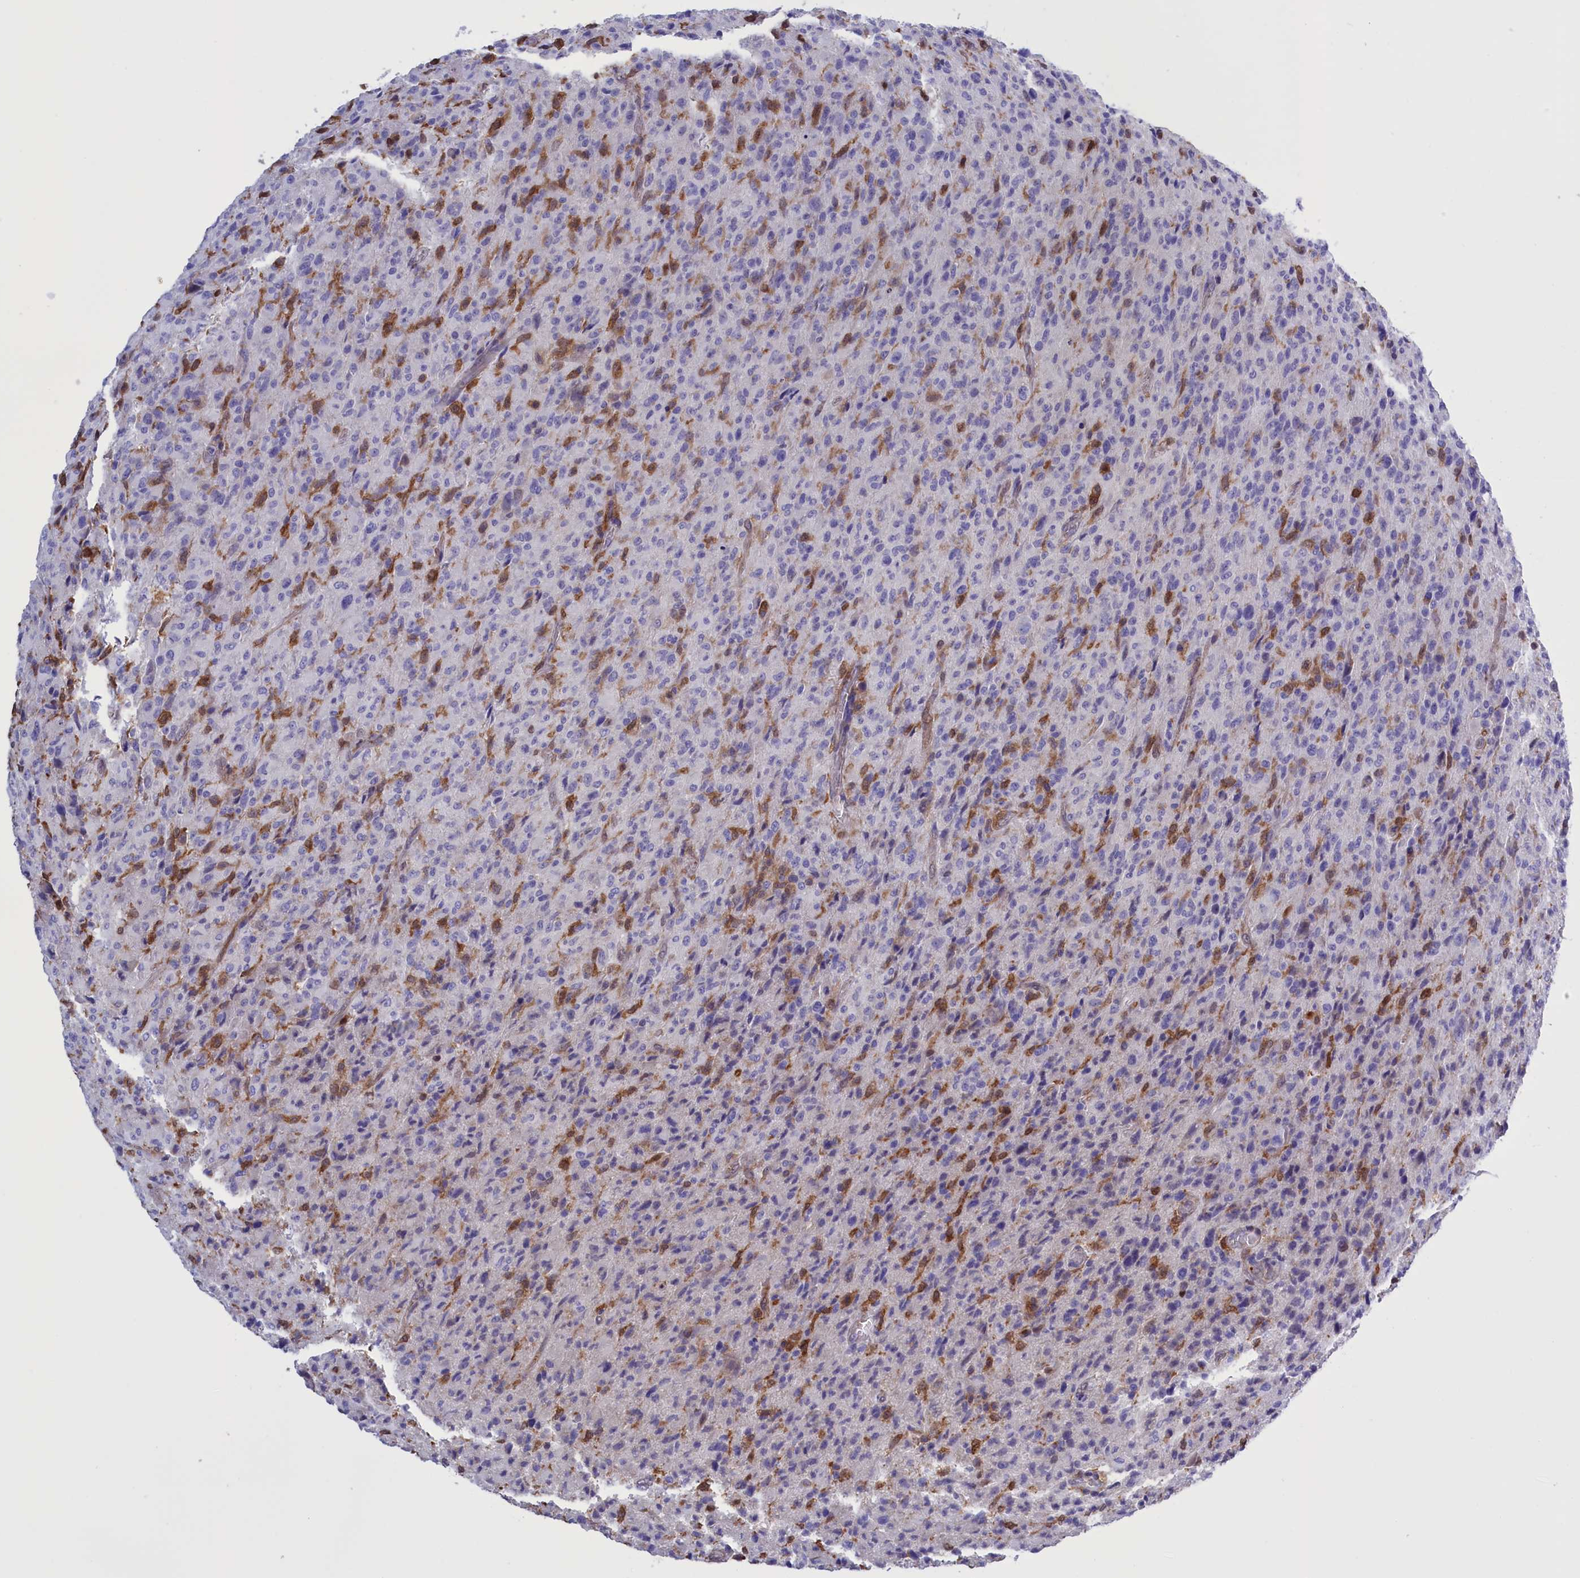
{"staining": {"intensity": "negative", "quantity": "none", "location": "none"}, "tissue": "glioma", "cell_type": "Tumor cells", "image_type": "cancer", "snomed": [{"axis": "morphology", "description": "Glioma, malignant, High grade"}, {"axis": "topography", "description": "Brain"}], "caption": "Immunohistochemistry photomicrograph of neoplastic tissue: human malignant glioma (high-grade) stained with DAB displays no significant protein positivity in tumor cells.", "gene": "ARHGAP18", "patient": {"sex": "female", "age": 57}}